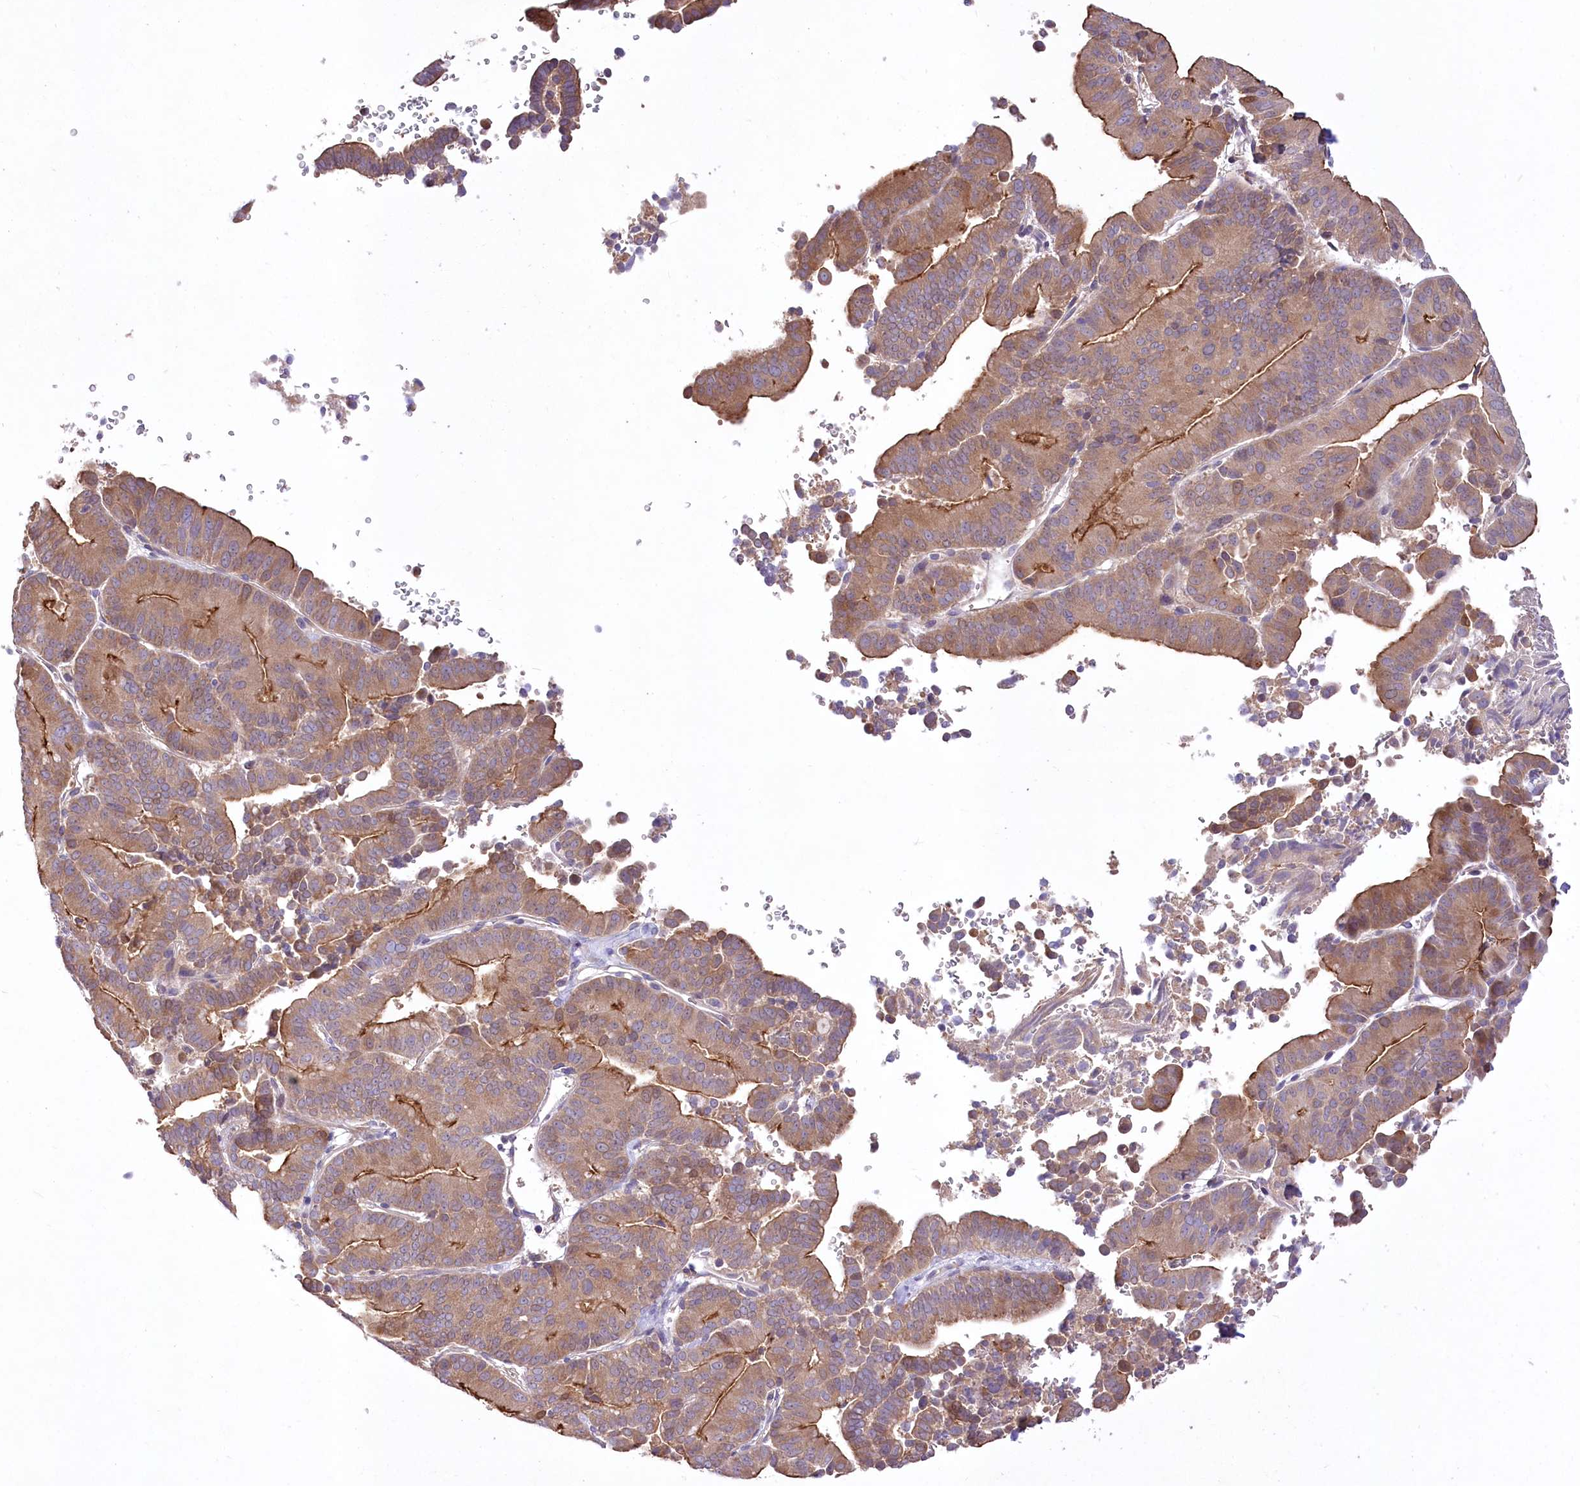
{"staining": {"intensity": "moderate", "quantity": ">75%", "location": "cytoplasmic/membranous"}, "tissue": "liver cancer", "cell_type": "Tumor cells", "image_type": "cancer", "snomed": [{"axis": "morphology", "description": "Cholangiocarcinoma"}, {"axis": "topography", "description": "Liver"}], "caption": "Liver cholangiocarcinoma stained with a brown dye exhibits moderate cytoplasmic/membranous positive expression in about >75% of tumor cells.", "gene": "PBLD", "patient": {"sex": "female", "age": 75}}